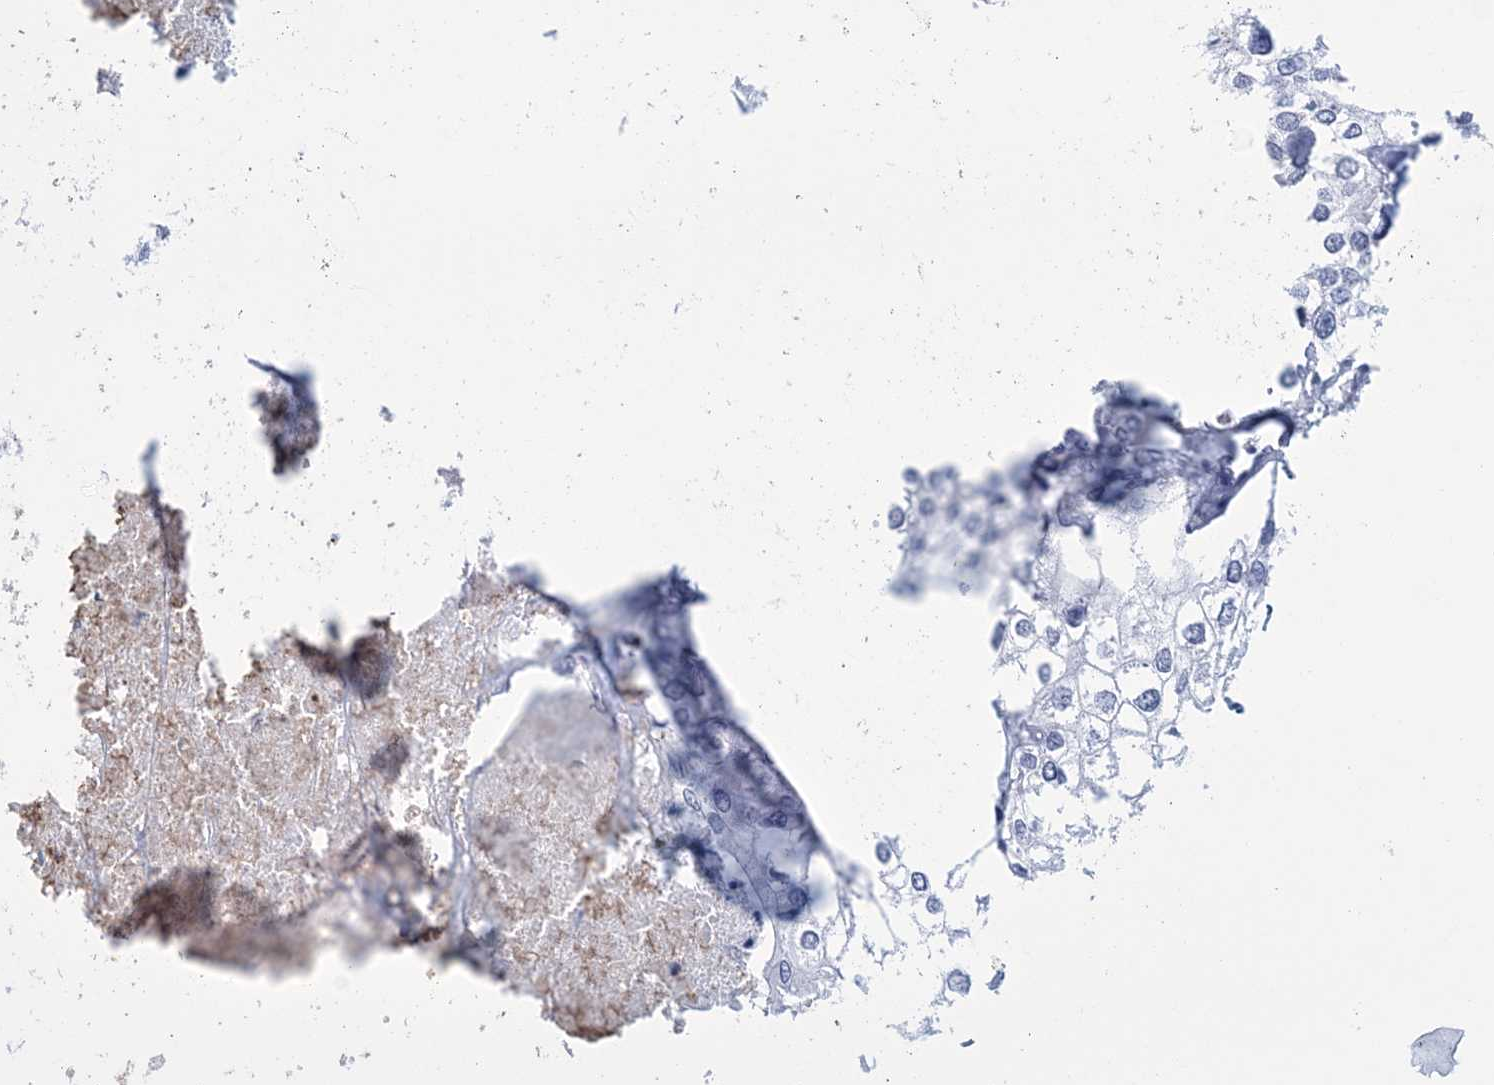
{"staining": {"intensity": "negative", "quantity": "none", "location": "none"}, "tissue": "urothelial cancer", "cell_type": "Tumor cells", "image_type": "cancer", "snomed": [{"axis": "morphology", "description": "Urothelial carcinoma, High grade"}, {"axis": "topography", "description": "Urinary bladder"}], "caption": "This is an IHC histopathology image of high-grade urothelial carcinoma. There is no staining in tumor cells.", "gene": "DPCD", "patient": {"sex": "male", "age": 64}}